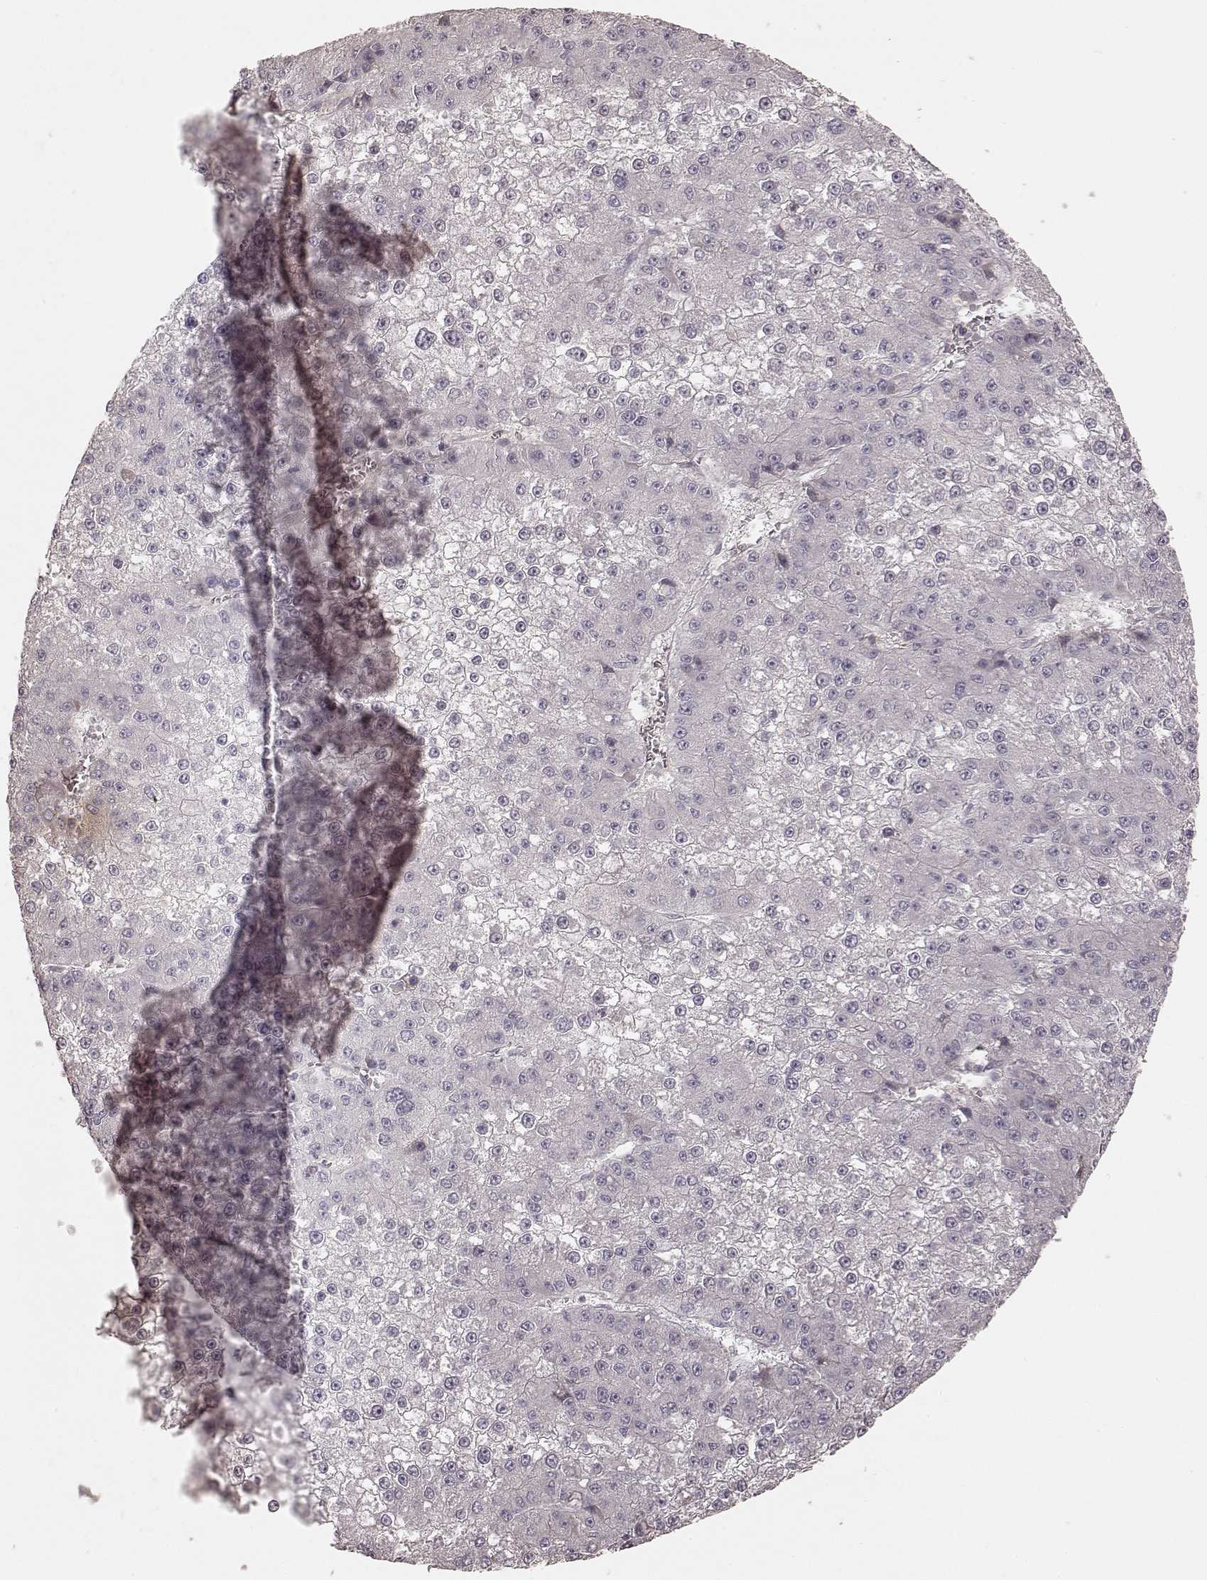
{"staining": {"intensity": "negative", "quantity": "none", "location": "none"}, "tissue": "liver cancer", "cell_type": "Tumor cells", "image_type": "cancer", "snomed": [{"axis": "morphology", "description": "Carcinoma, Hepatocellular, NOS"}, {"axis": "topography", "description": "Liver"}], "caption": "An IHC histopathology image of hepatocellular carcinoma (liver) is shown. There is no staining in tumor cells of hepatocellular carcinoma (liver).", "gene": "KCNJ9", "patient": {"sex": "female", "age": 73}}